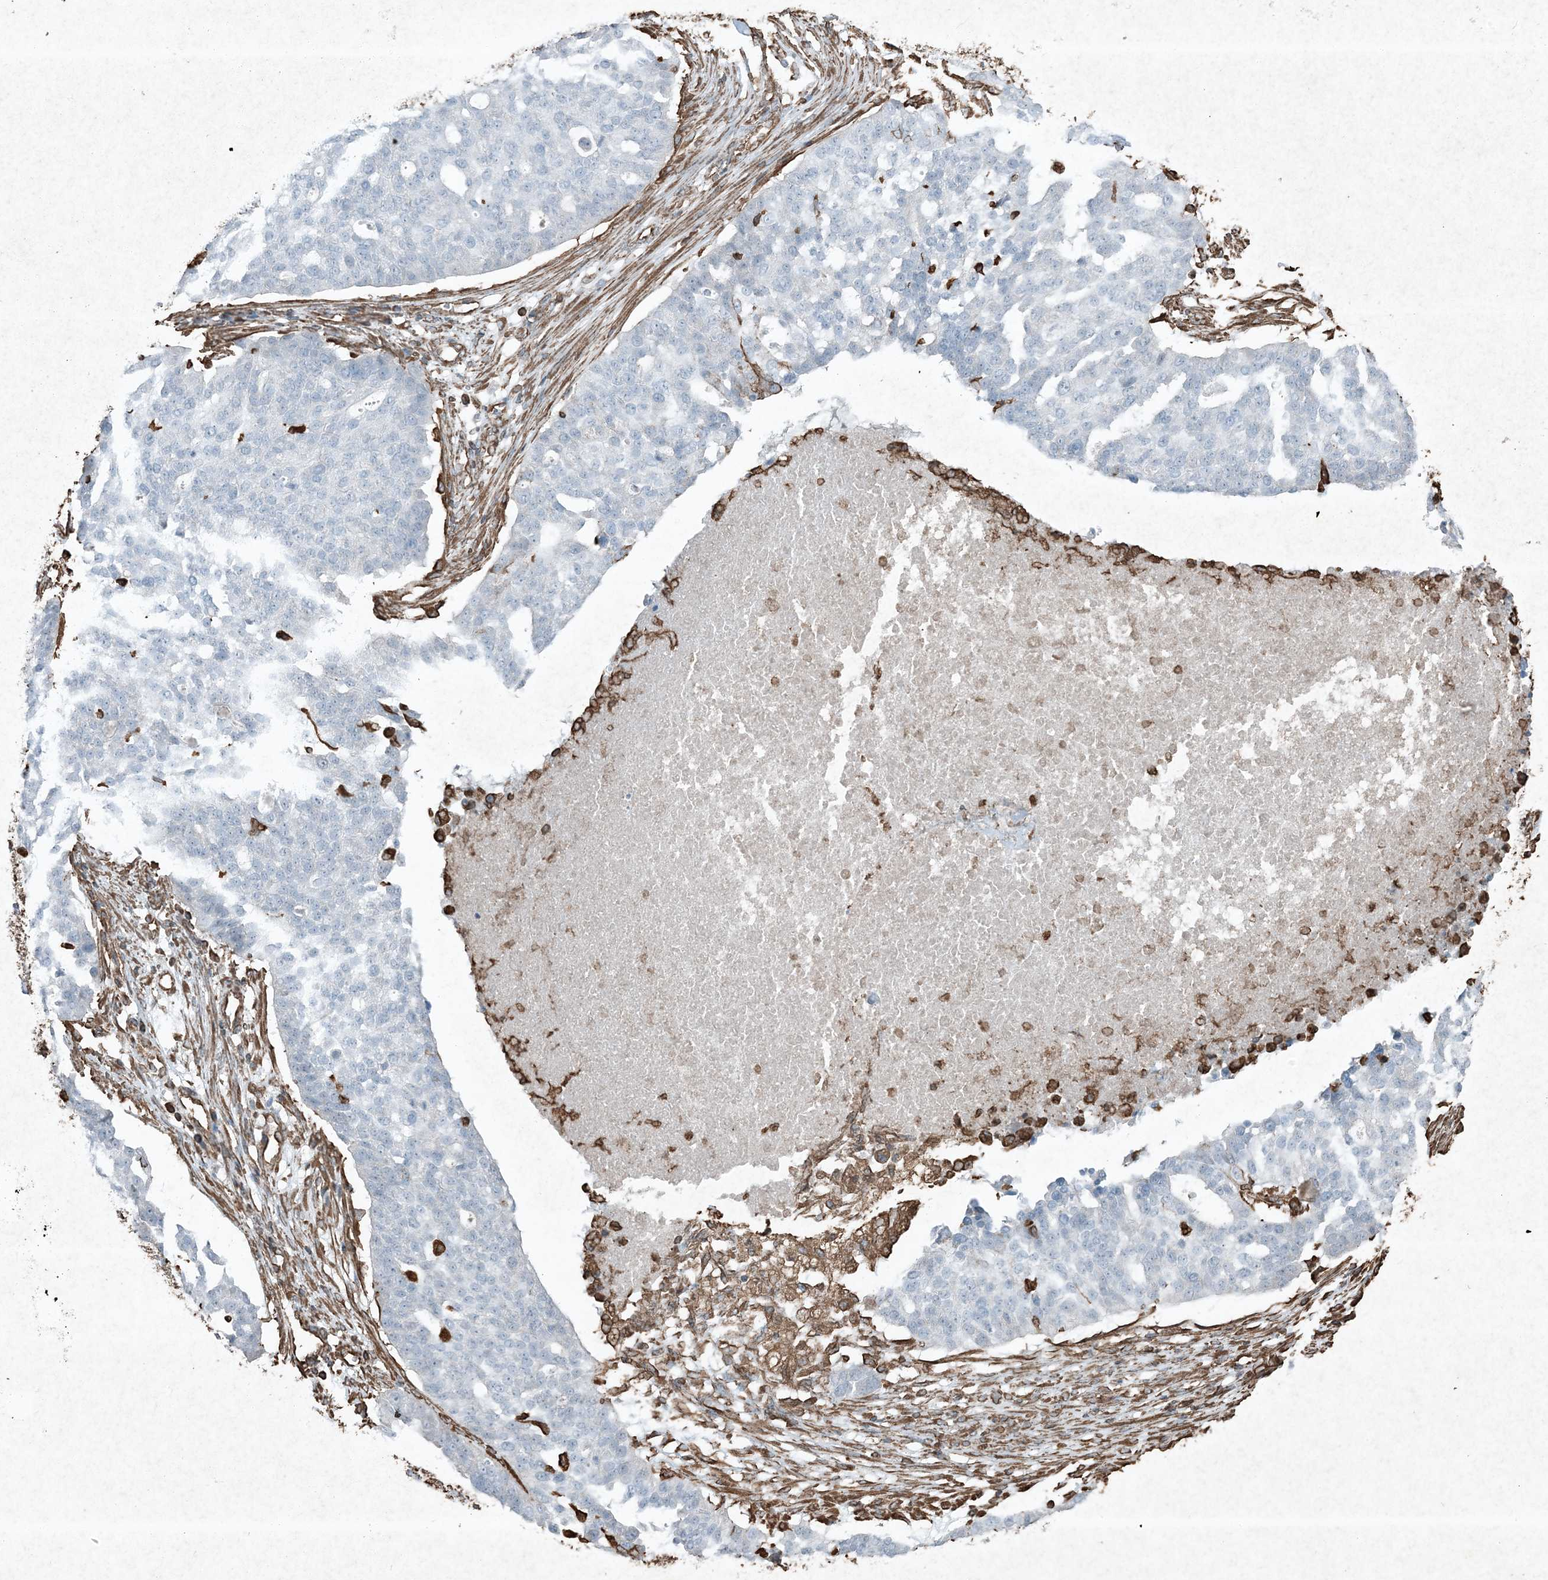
{"staining": {"intensity": "negative", "quantity": "none", "location": "none"}, "tissue": "ovarian cancer", "cell_type": "Tumor cells", "image_type": "cancer", "snomed": [{"axis": "morphology", "description": "Cystadenocarcinoma, serous, NOS"}, {"axis": "topography", "description": "Ovary"}], "caption": "A photomicrograph of serous cystadenocarcinoma (ovarian) stained for a protein displays no brown staining in tumor cells.", "gene": "RYK", "patient": {"sex": "female", "age": 59}}